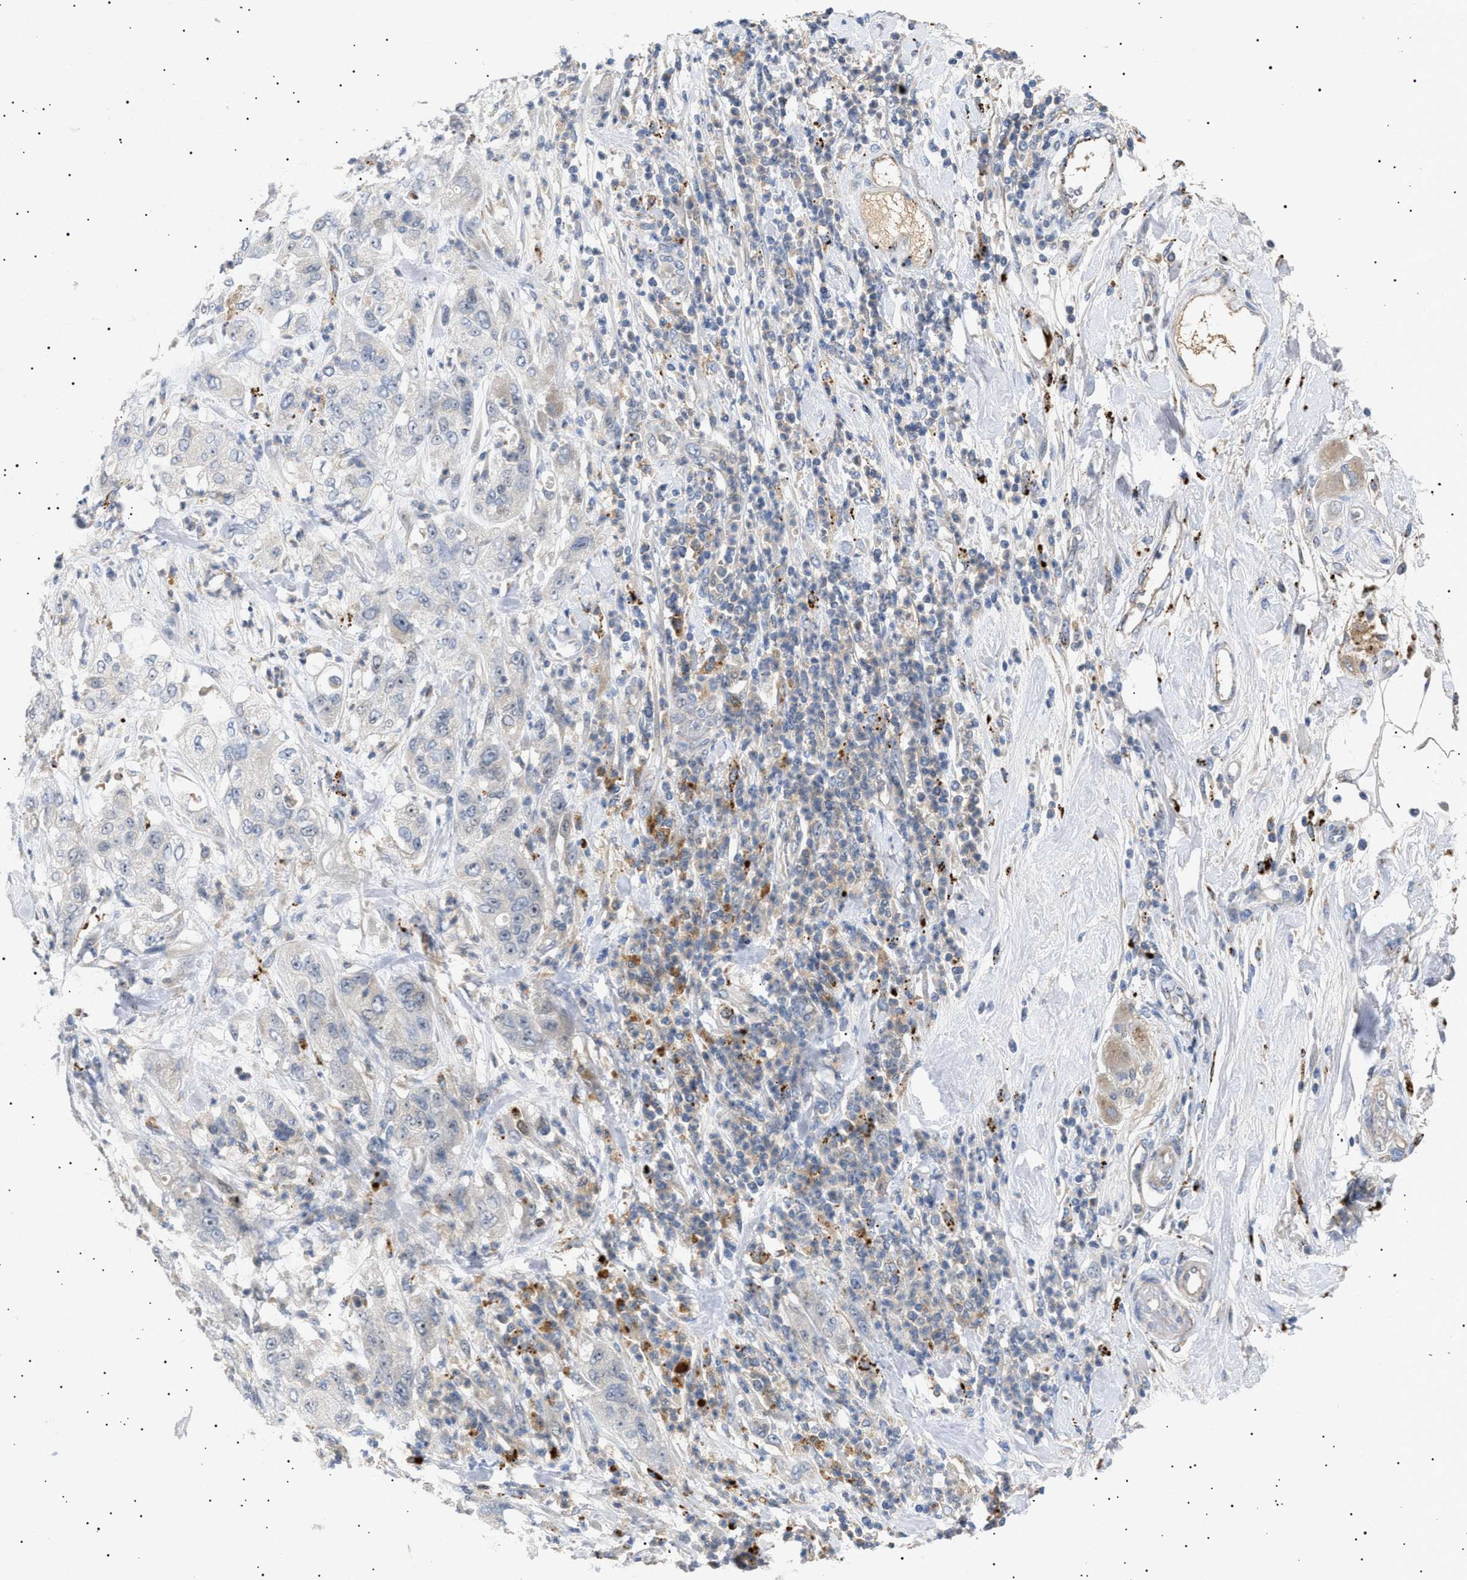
{"staining": {"intensity": "weak", "quantity": "<25%", "location": "cytoplasmic/membranous"}, "tissue": "pancreatic cancer", "cell_type": "Tumor cells", "image_type": "cancer", "snomed": [{"axis": "morphology", "description": "Adenocarcinoma, NOS"}, {"axis": "topography", "description": "Pancreas"}], "caption": "Human adenocarcinoma (pancreatic) stained for a protein using IHC shows no positivity in tumor cells.", "gene": "SIRT5", "patient": {"sex": "female", "age": 78}}